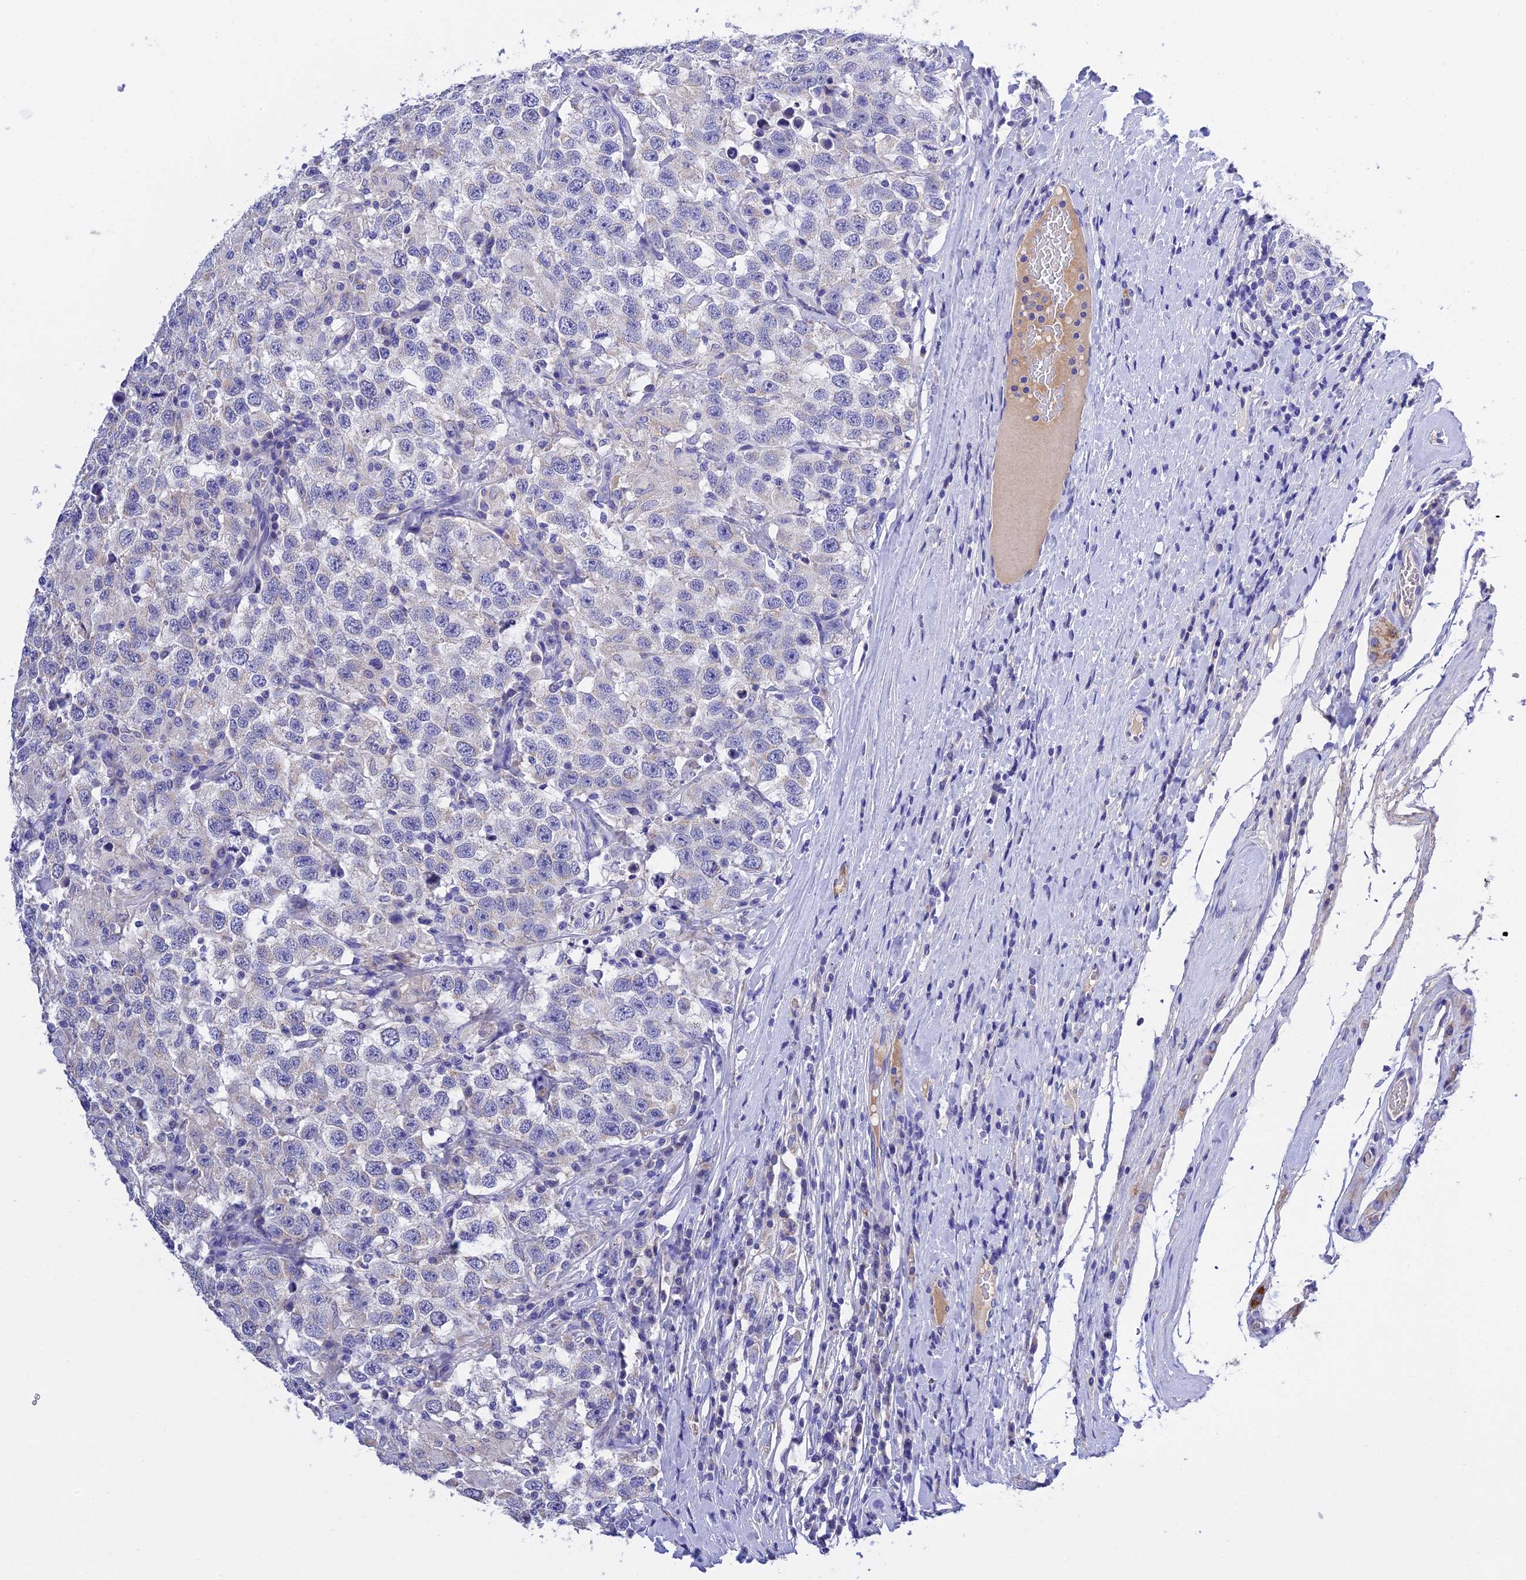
{"staining": {"intensity": "negative", "quantity": "none", "location": "none"}, "tissue": "testis cancer", "cell_type": "Tumor cells", "image_type": "cancer", "snomed": [{"axis": "morphology", "description": "Seminoma, NOS"}, {"axis": "topography", "description": "Testis"}], "caption": "This is an immunohistochemistry micrograph of testis seminoma. There is no expression in tumor cells.", "gene": "MS4A5", "patient": {"sex": "male", "age": 41}}